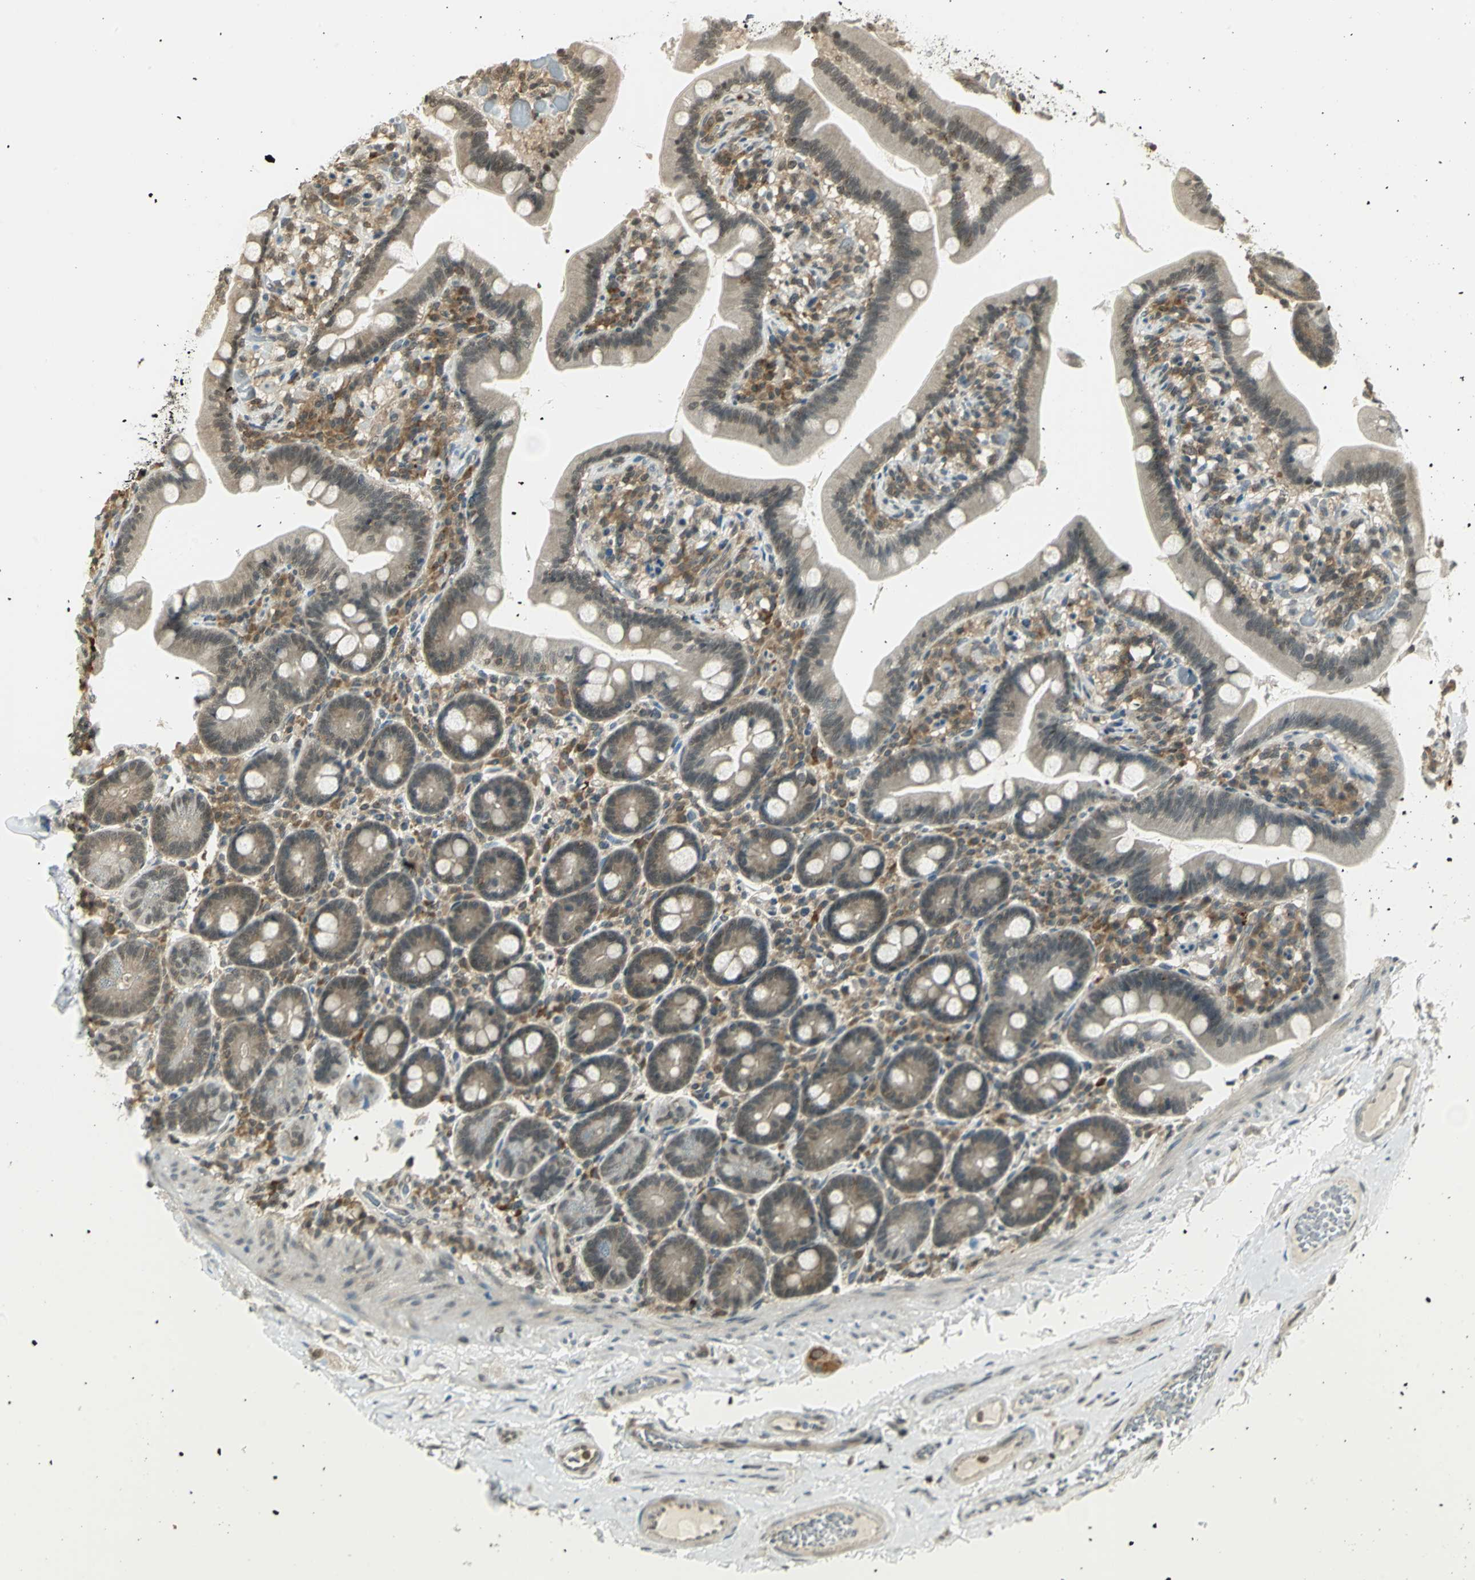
{"staining": {"intensity": "moderate", "quantity": ">75%", "location": "cytoplasmic/membranous"}, "tissue": "duodenum", "cell_type": "Glandular cells", "image_type": "normal", "snomed": [{"axis": "morphology", "description": "Normal tissue, NOS"}, {"axis": "topography", "description": "Duodenum"}], "caption": "Glandular cells show medium levels of moderate cytoplasmic/membranous expression in approximately >75% of cells in normal human duodenum.", "gene": "CDC34", "patient": {"sex": "male", "age": 66}}